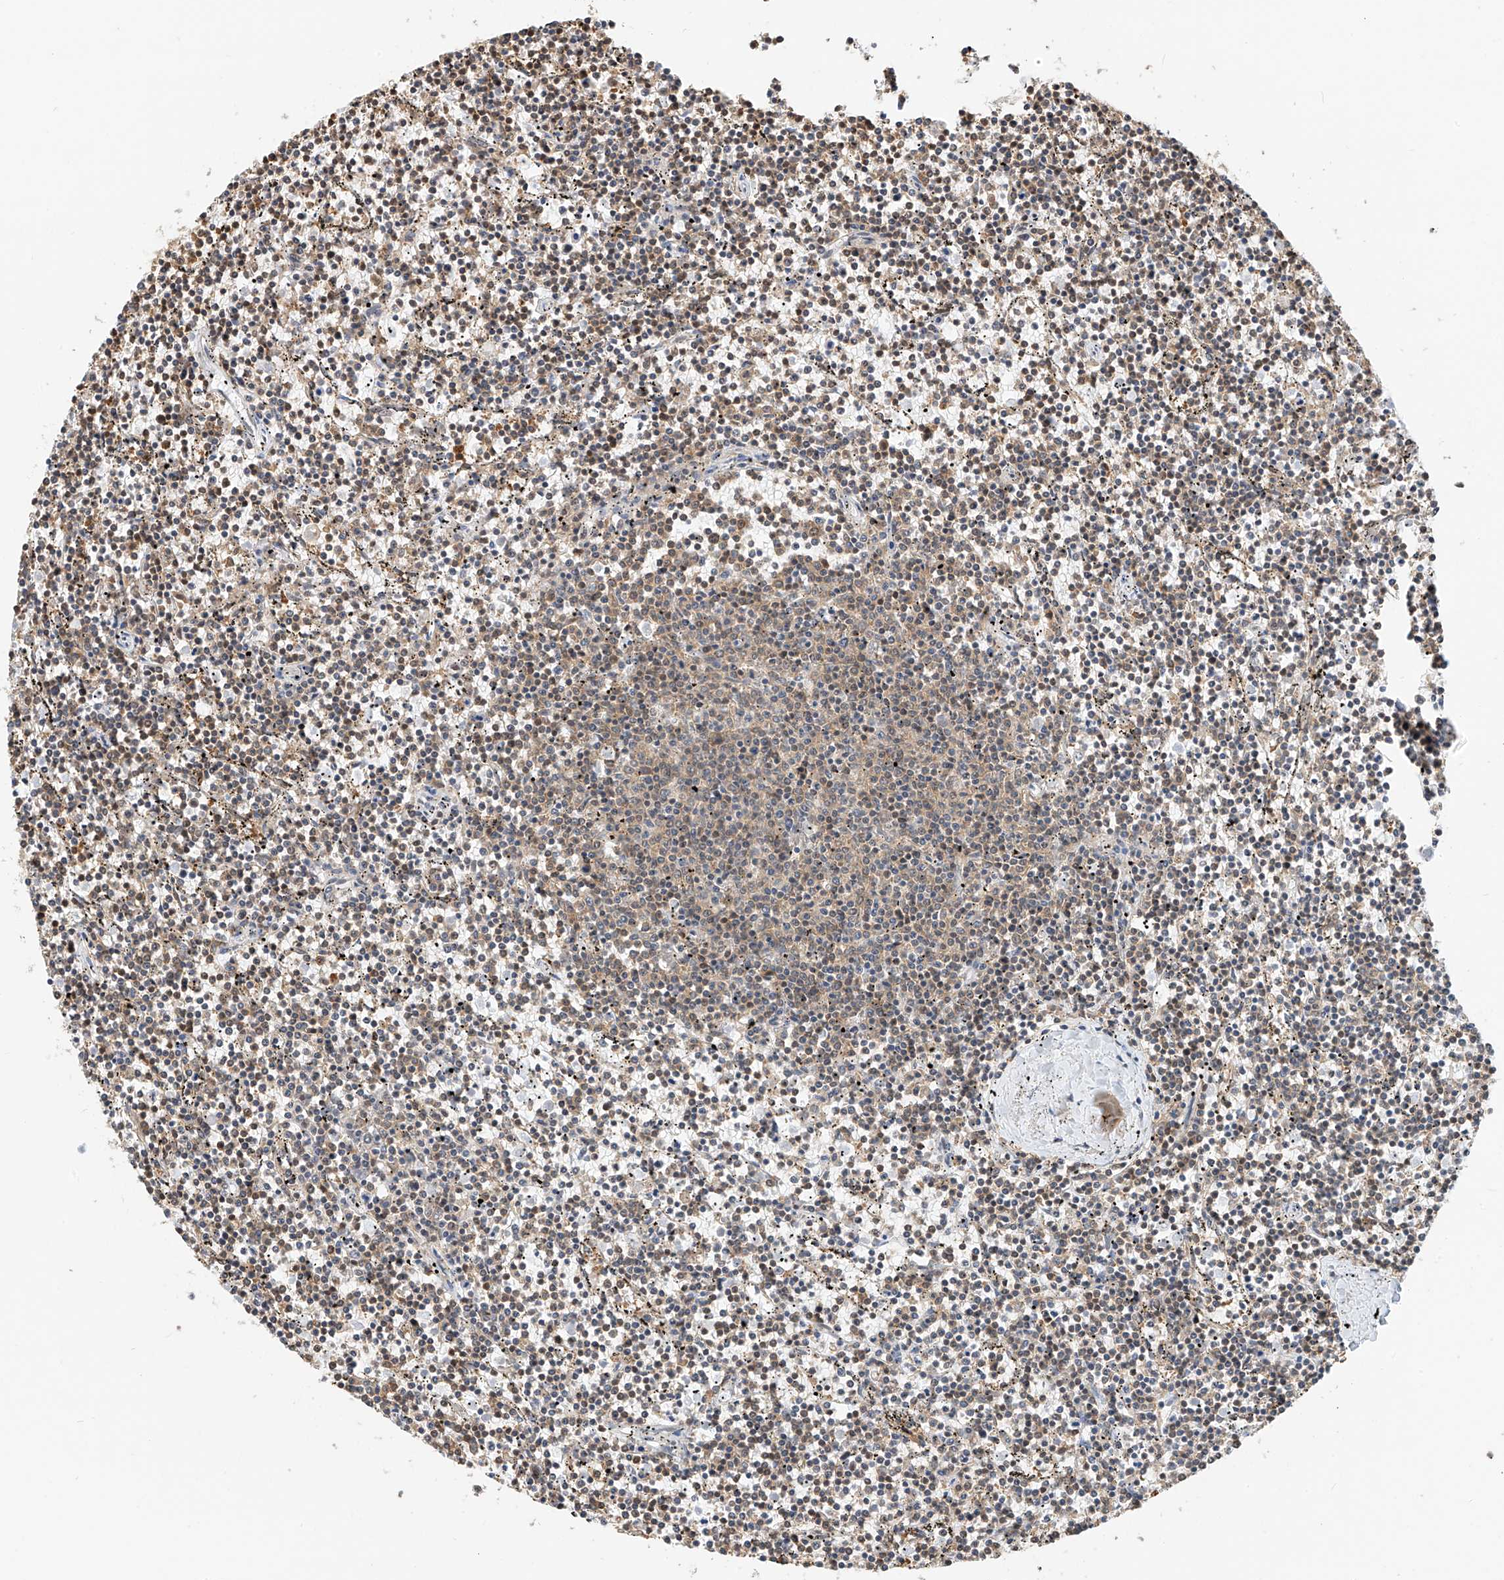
{"staining": {"intensity": "moderate", "quantity": "25%-75%", "location": "cytoplasmic/membranous"}, "tissue": "lymphoma", "cell_type": "Tumor cells", "image_type": "cancer", "snomed": [{"axis": "morphology", "description": "Malignant lymphoma, non-Hodgkin's type, Low grade"}, {"axis": "topography", "description": "Spleen"}], "caption": "A medium amount of moderate cytoplasmic/membranous positivity is seen in about 25%-75% of tumor cells in lymphoma tissue.", "gene": "PPA2", "patient": {"sex": "female", "age": 50}}